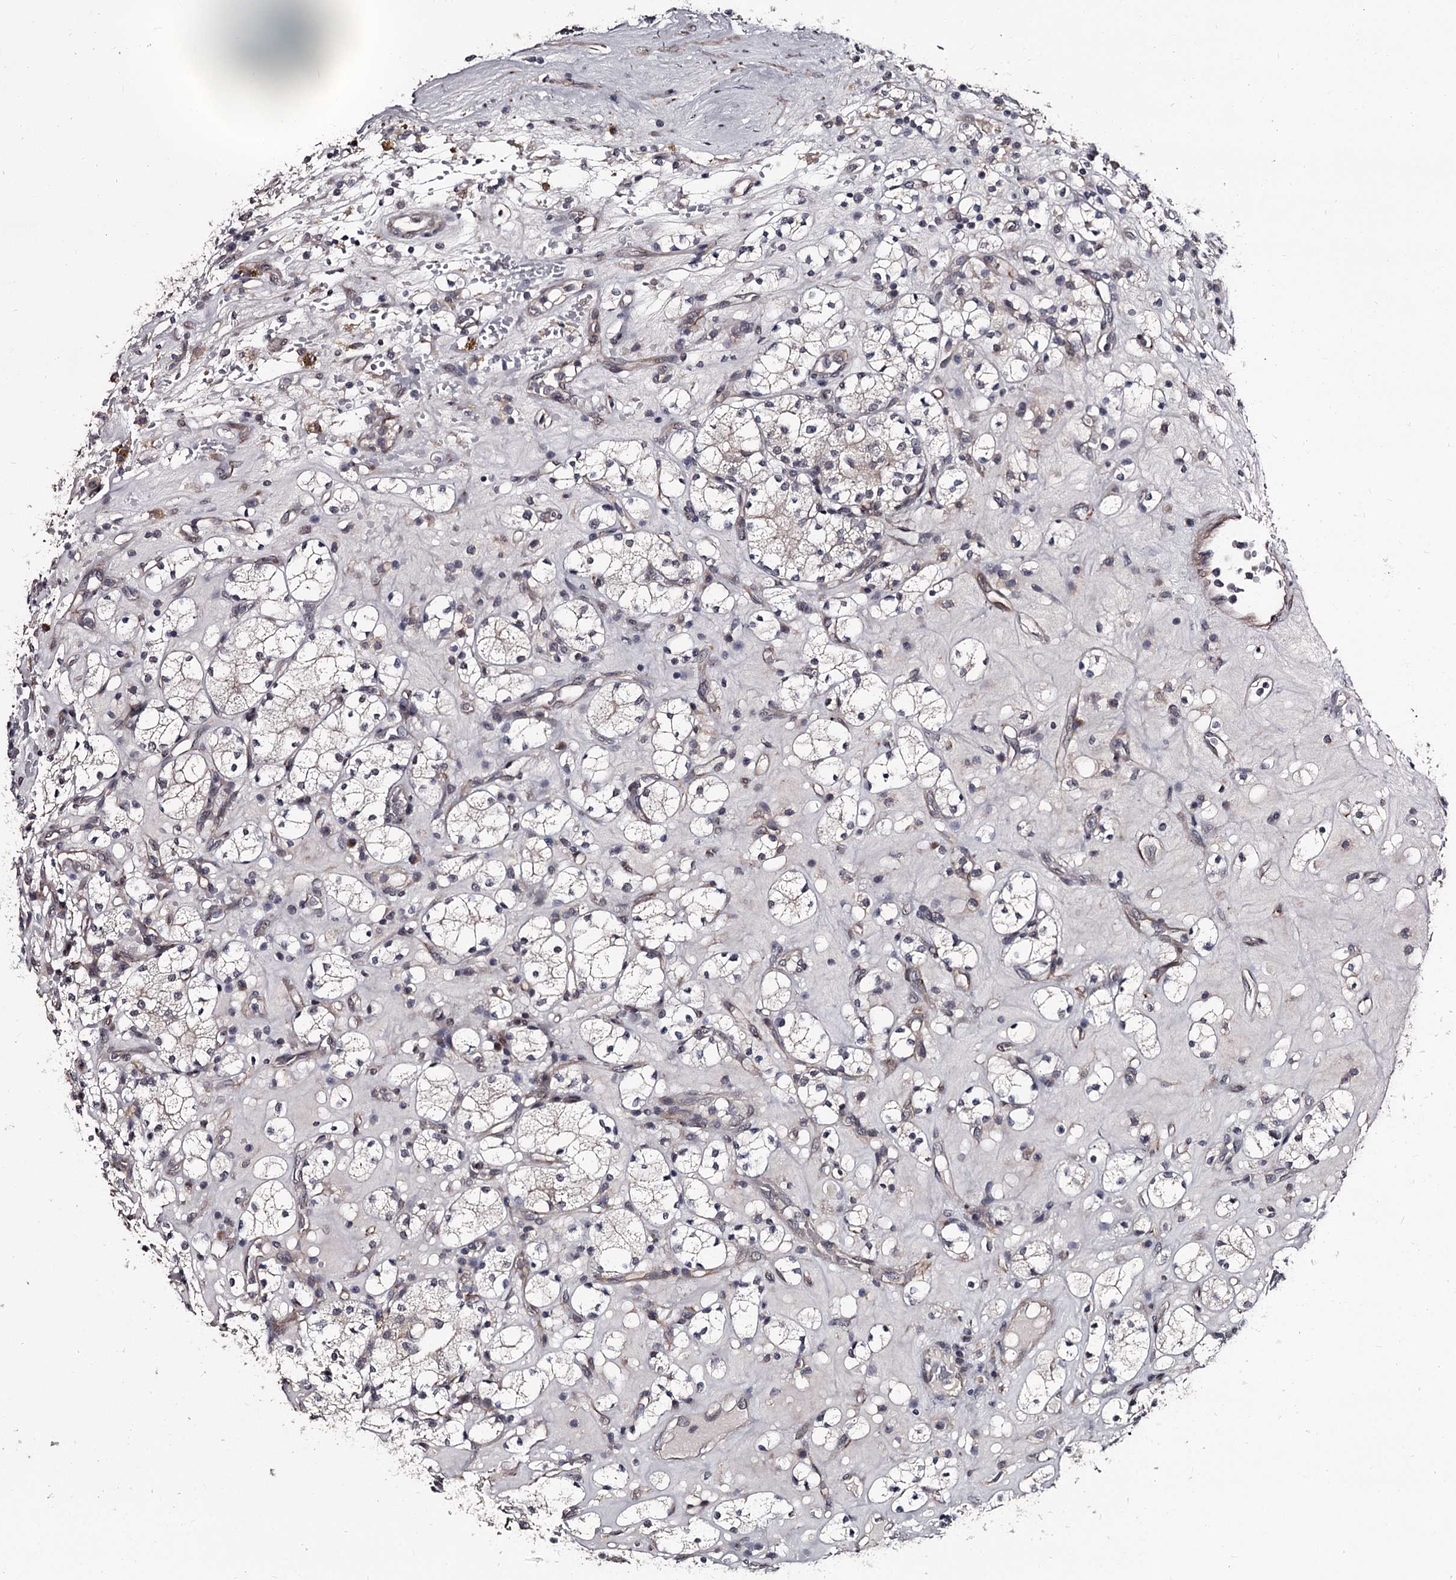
{"staining": {"intensity": "negative", "quantity": "none", "location": "none"}, "tissue": "renal cancer", "cell_type": "Tumor cells", "image_type": "cancer", "snomed": [{"axis": "morphology", "description": "Adenocarcinoma, NOS"}, {"axis": "topography", "description": "Kidney"}], "caption": "Image shows no protein positivity in tumor cells of adenocarcinoma (renal) tissue.", "gene": "PRPF40B", "patient": {"sex": "male", "age": 77}}